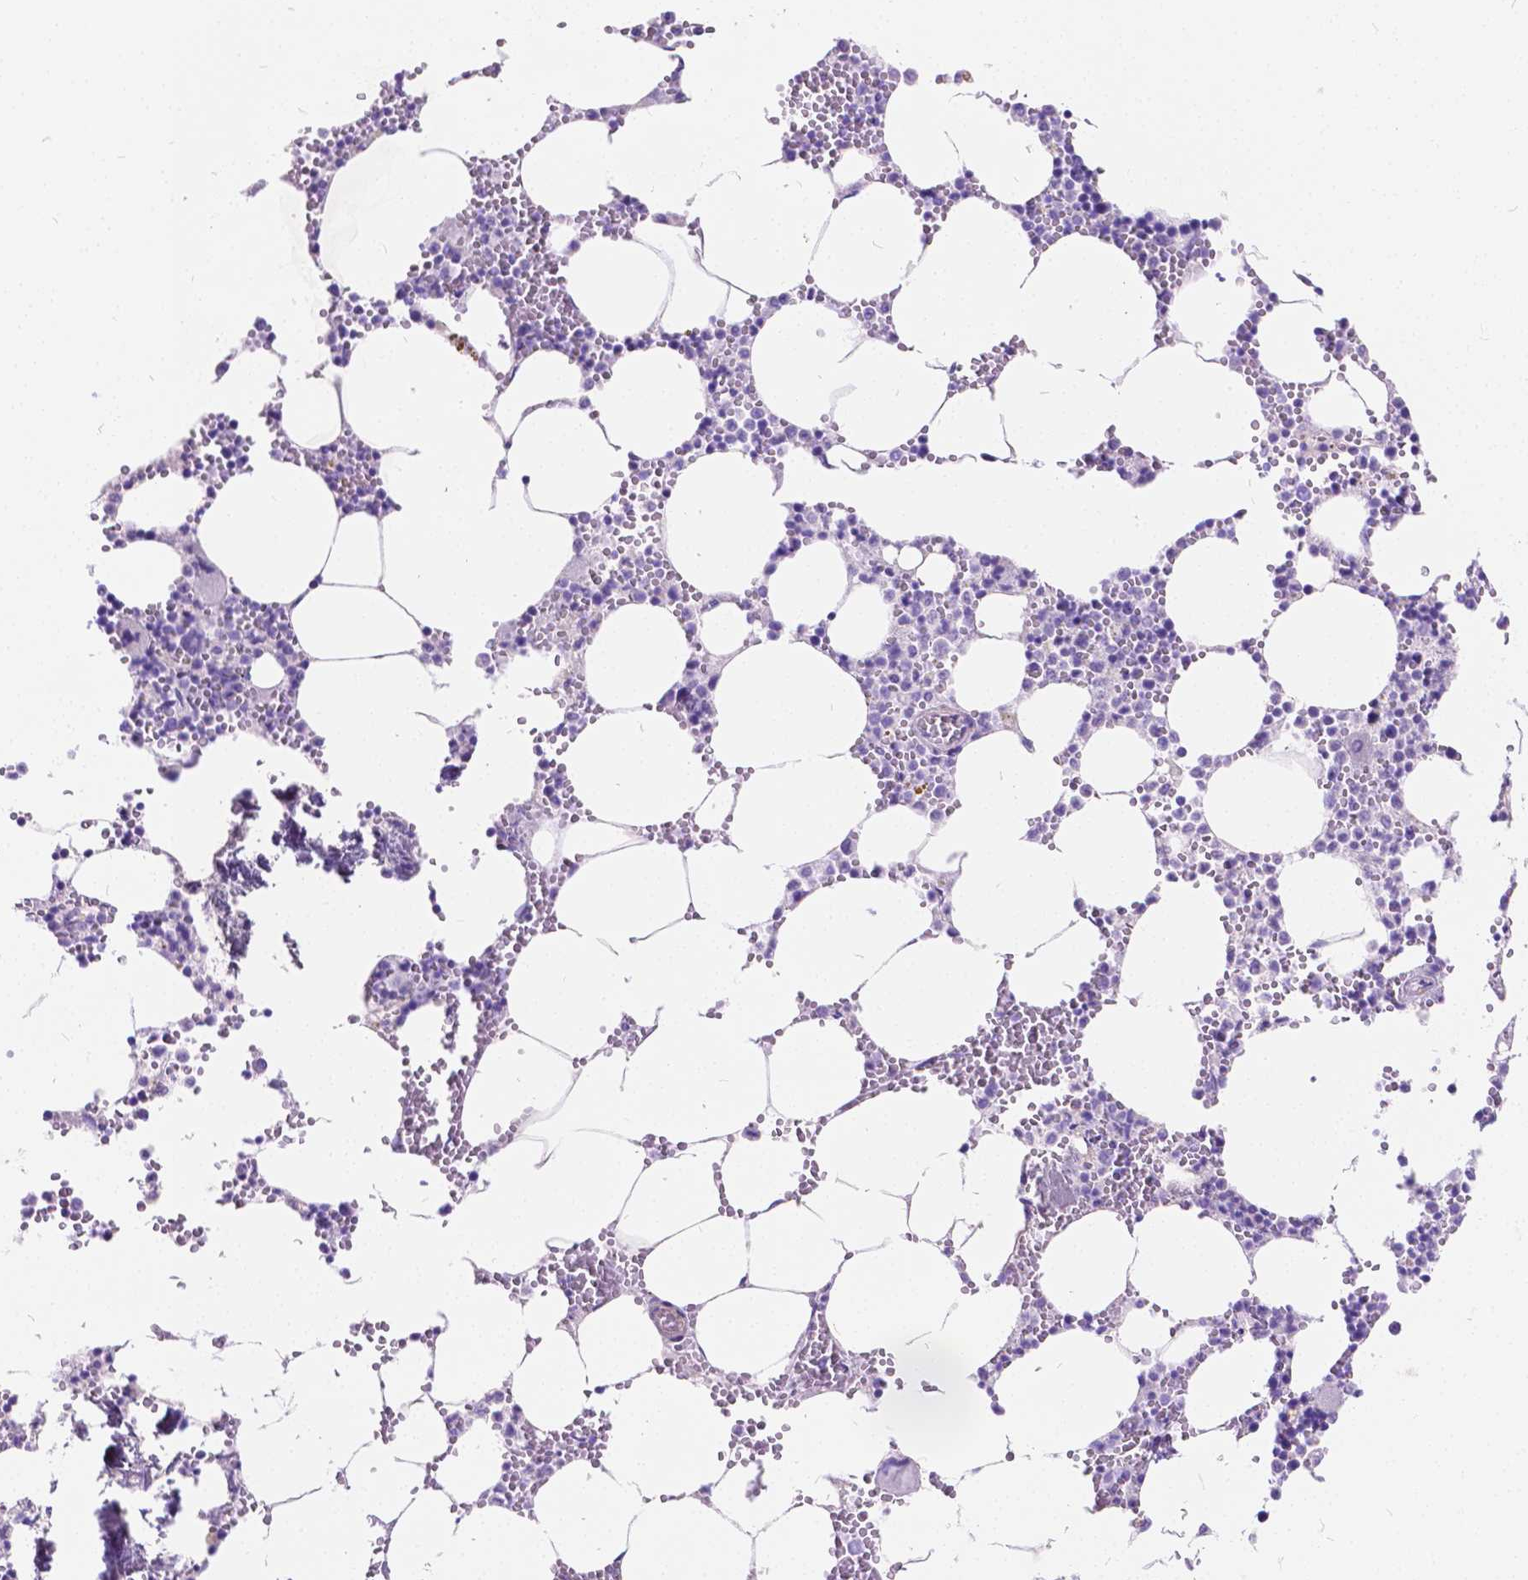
{"staining": {"intensity": "negative", "quantity": "none", "location": "none"}, "tissue": "bone marrow", "cell_type": "Hematopoietic cells", "image_type": "normal", "snomed": [{"axis": "morphology", "description": "Normal tissue, NOS"}, {"axis": "topography", "description": "Bone marrow"}], "caption": "Hematopoietic cells are negative for protein expression in unremarkable human bone marrow. (Stains: DAB IHC with hematoxylin counter stain, Microscopy: brightfield microscopy at high magnification).", "gene": "CHRM1", "patient": {"sex": "male", "age": 54}}